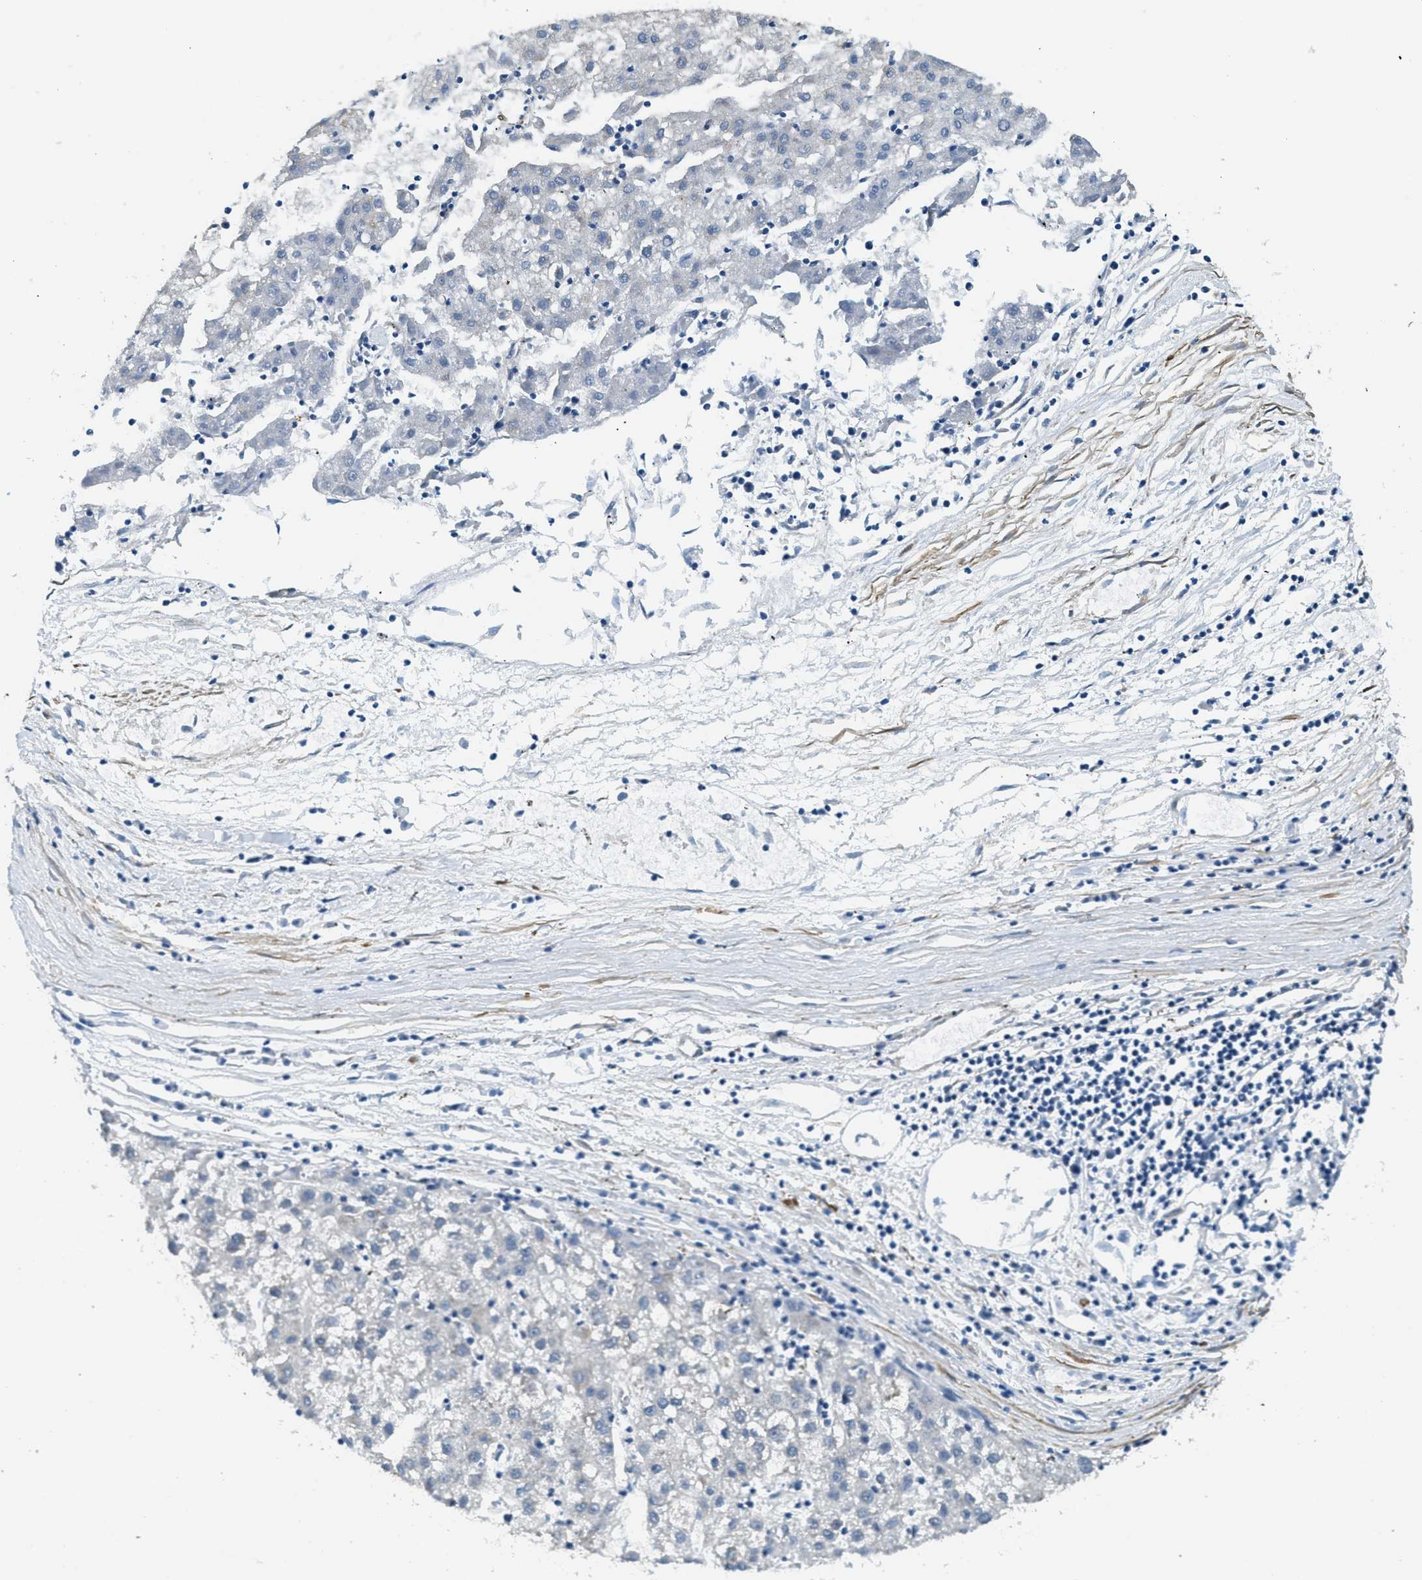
{"staining": {"intensity": "negative", "quantity": "none", "location": "none"}, "tissue": "liver cancer", "cell_type": "Tumor cells", "image_type": "cancer", "snomed": [{"axis": "morphology", "description": "Carcinoma, Hepatocellular, NOS"}, {"axis": "topography", "description": "Liver"}], "caption": "This is an immunohistochemistry (IHC) micrograph of liver cancer. There is no expression in tumor cells.", "gene": "CFAP36", "patient": {"sex": "male", "age": 72}}